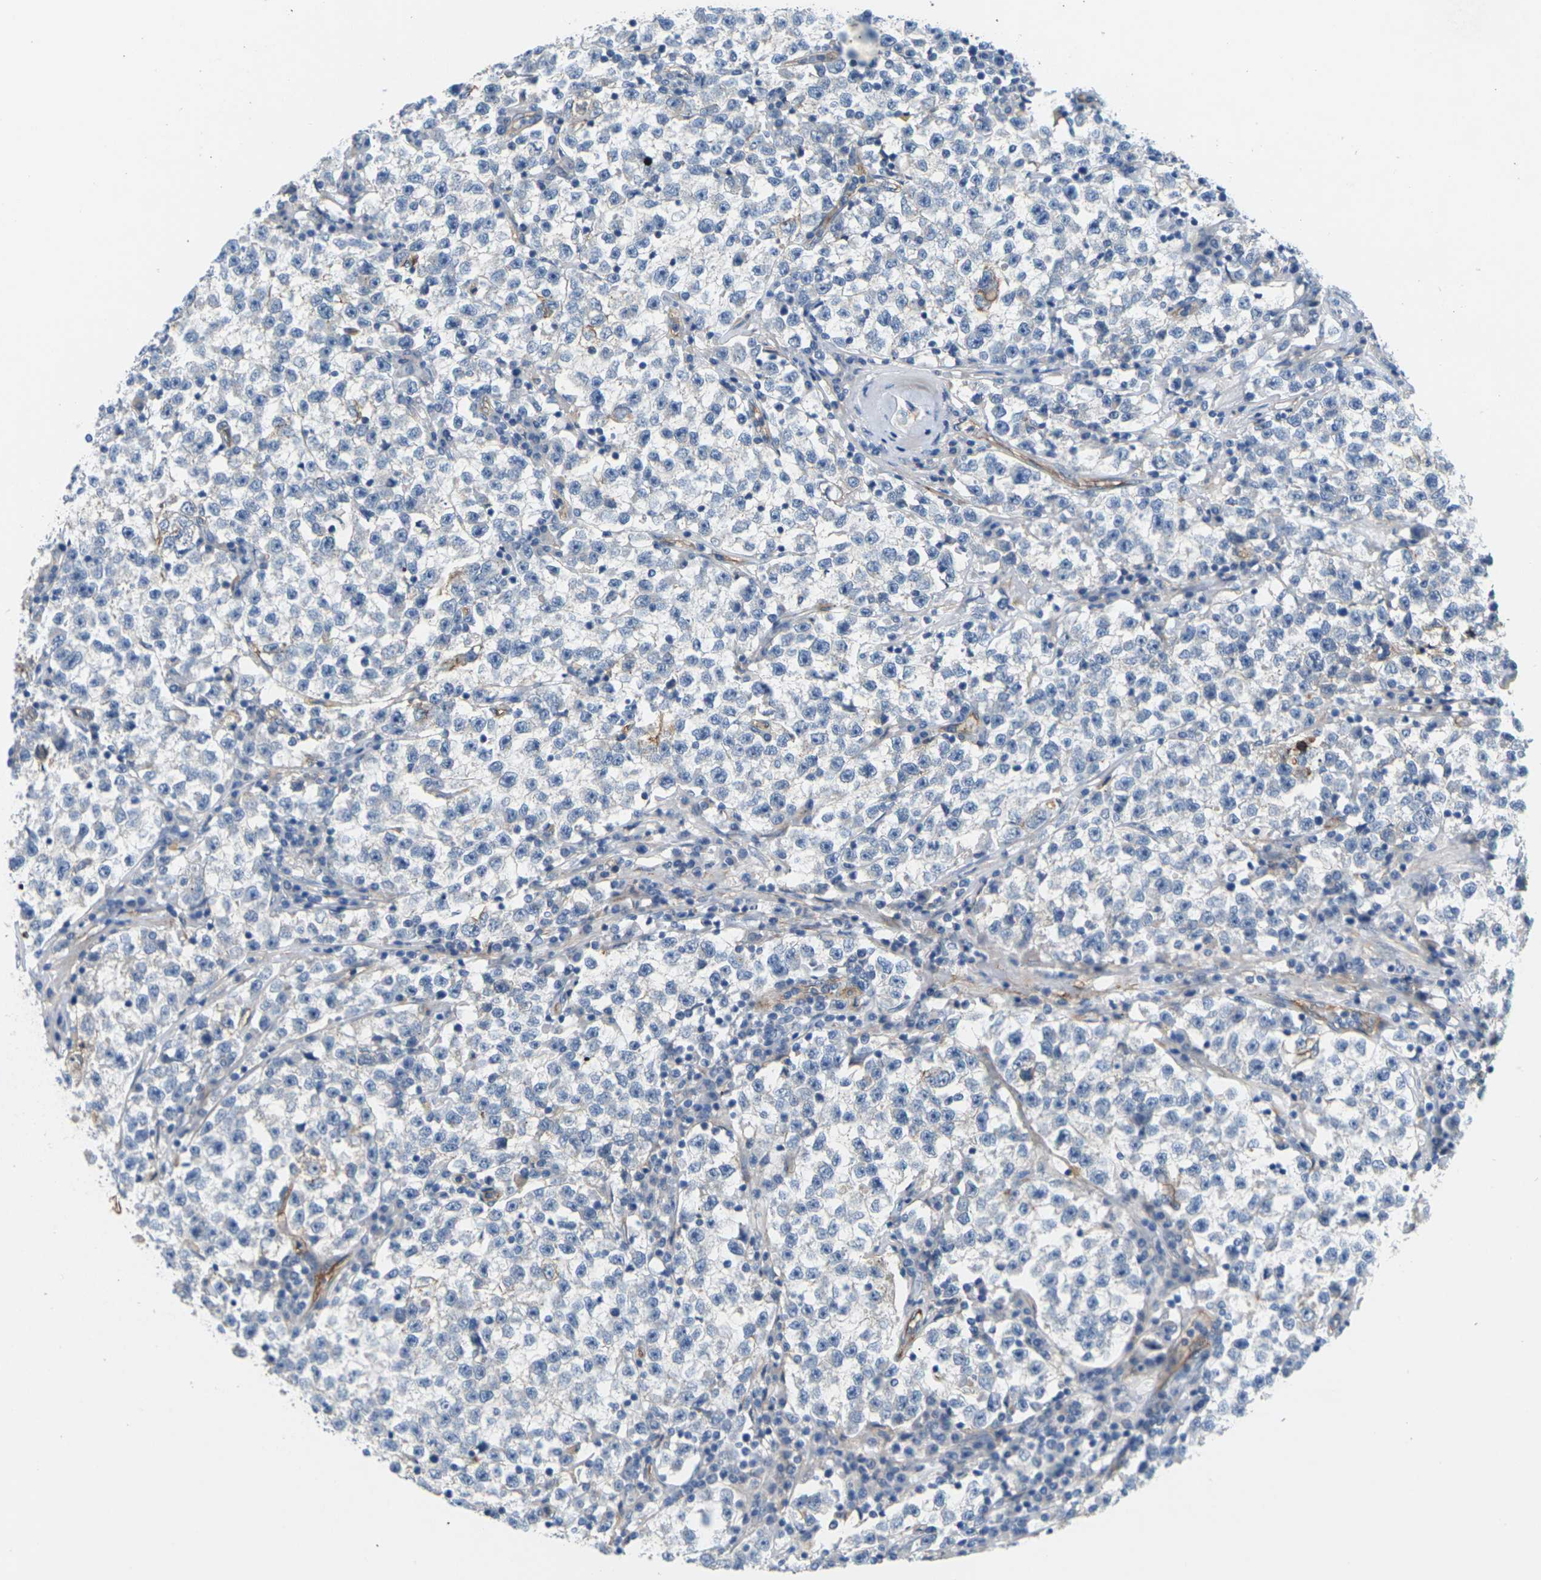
{"staining": {"intensity": "negative", "quantity": "none", "location": "none"}, "tissue": "testis cancer", "cell_type": "Tumor cells", "image_type": "cancer", "snomed": [{"axis": "morphology", "description": "Seminoma, NOS"}, {"axis": "topography", "description": "Testis"}], "caption": "Tumor cells show no significant protein positivity in testis seminoma.", "gene": "ITGA5", "patient": {"sex": "male", "age": 22}}